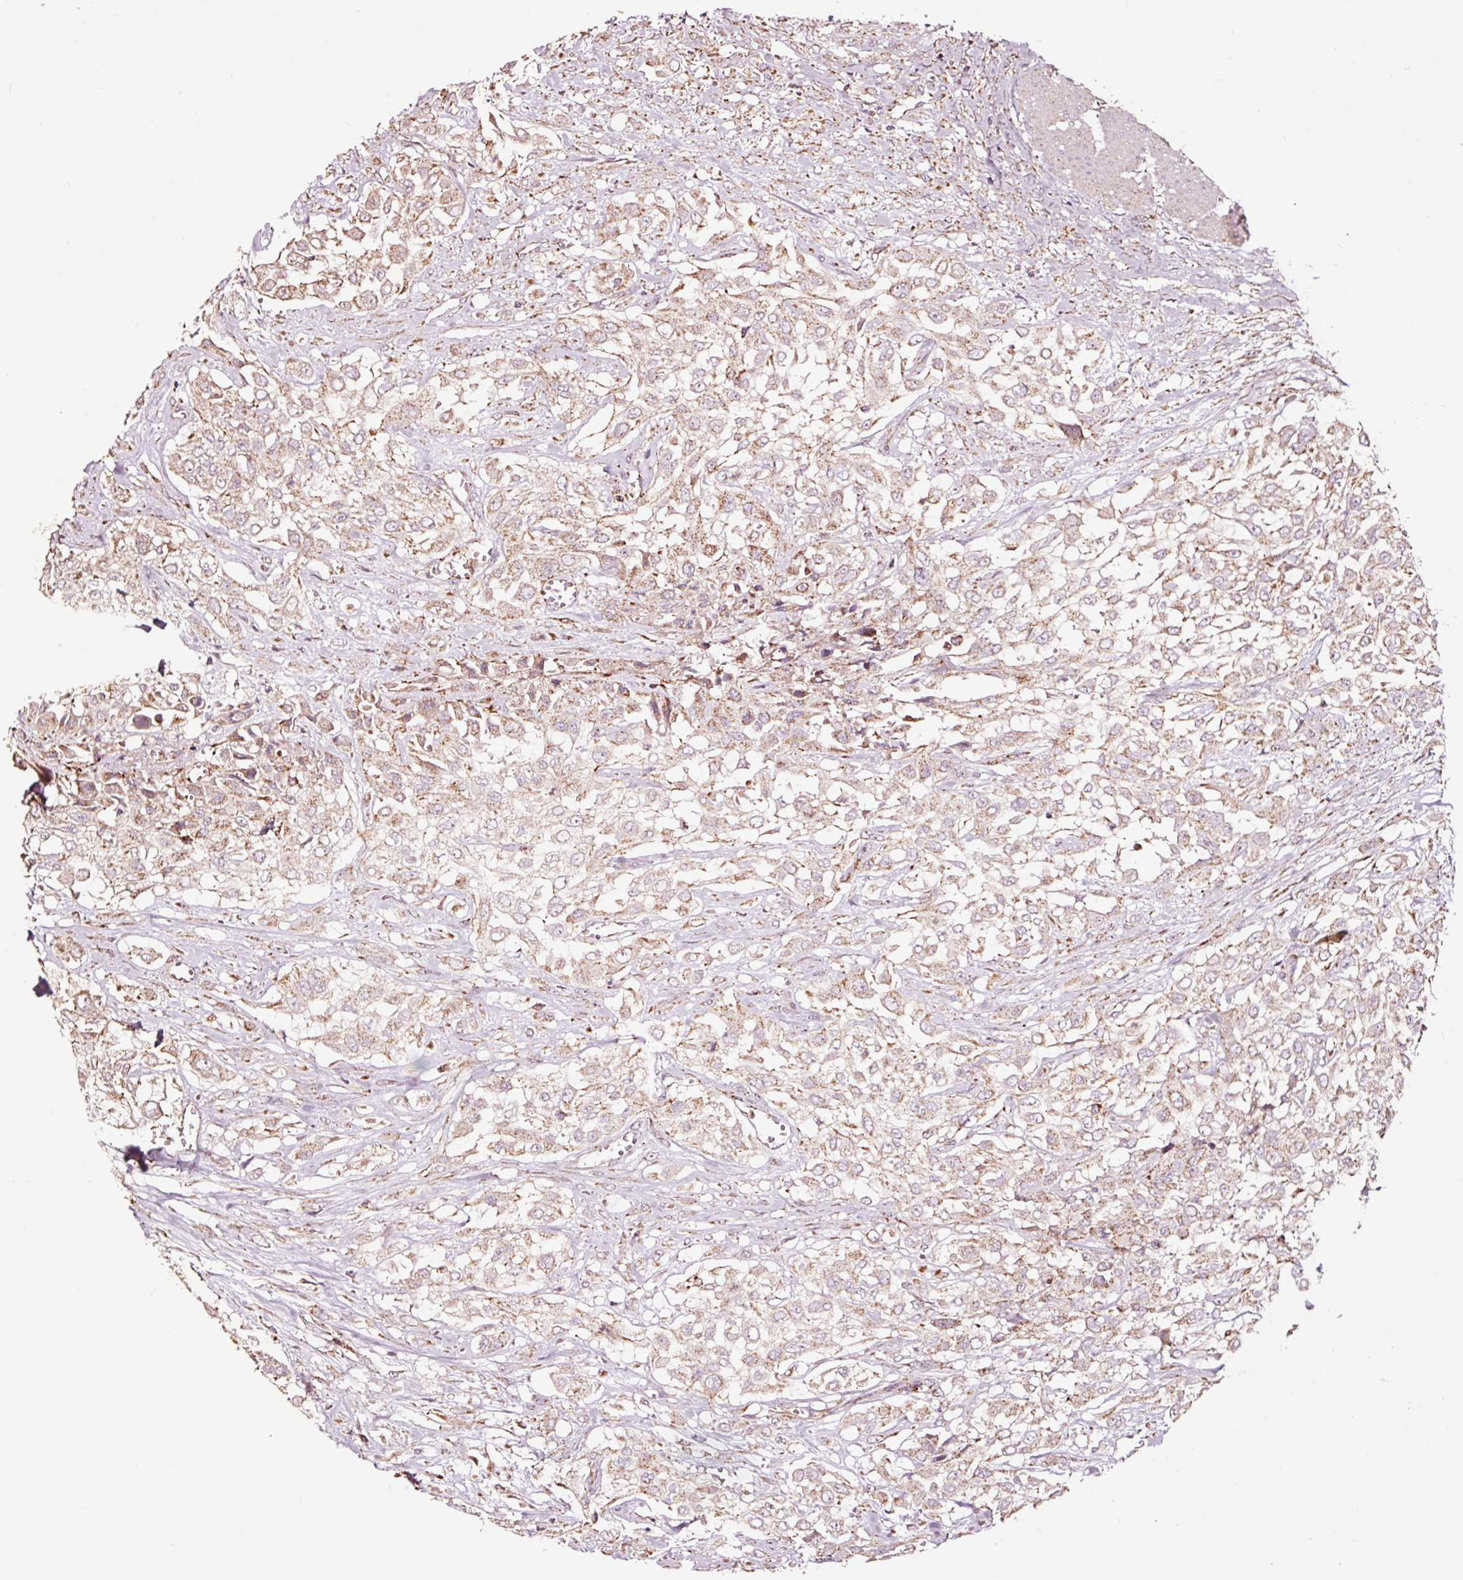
{"staining": {"intensity": "weak", "quantity": ">75%", "location": "cytoplasmic/membranous"}, "tissue": "urothelial cancer", "cell_type": "Tumor cells", "image_type": "cancer", "snomed": [{"axis": "morphology", "description": "Urothelial carcinoma, High grade"}, {"axis": "topography", "description": "Urinary bladder"}], "caption": "A high-resolution micrograph shows immunohistochemistry (IHC) staining of high-grade urothelial carcinoma, which demonstrates weak cytoplasmic/membranous expression in approximately >75% of tumor cells.", "gene": "TPM1", "patient": {"sex": "male", "age": 57}}